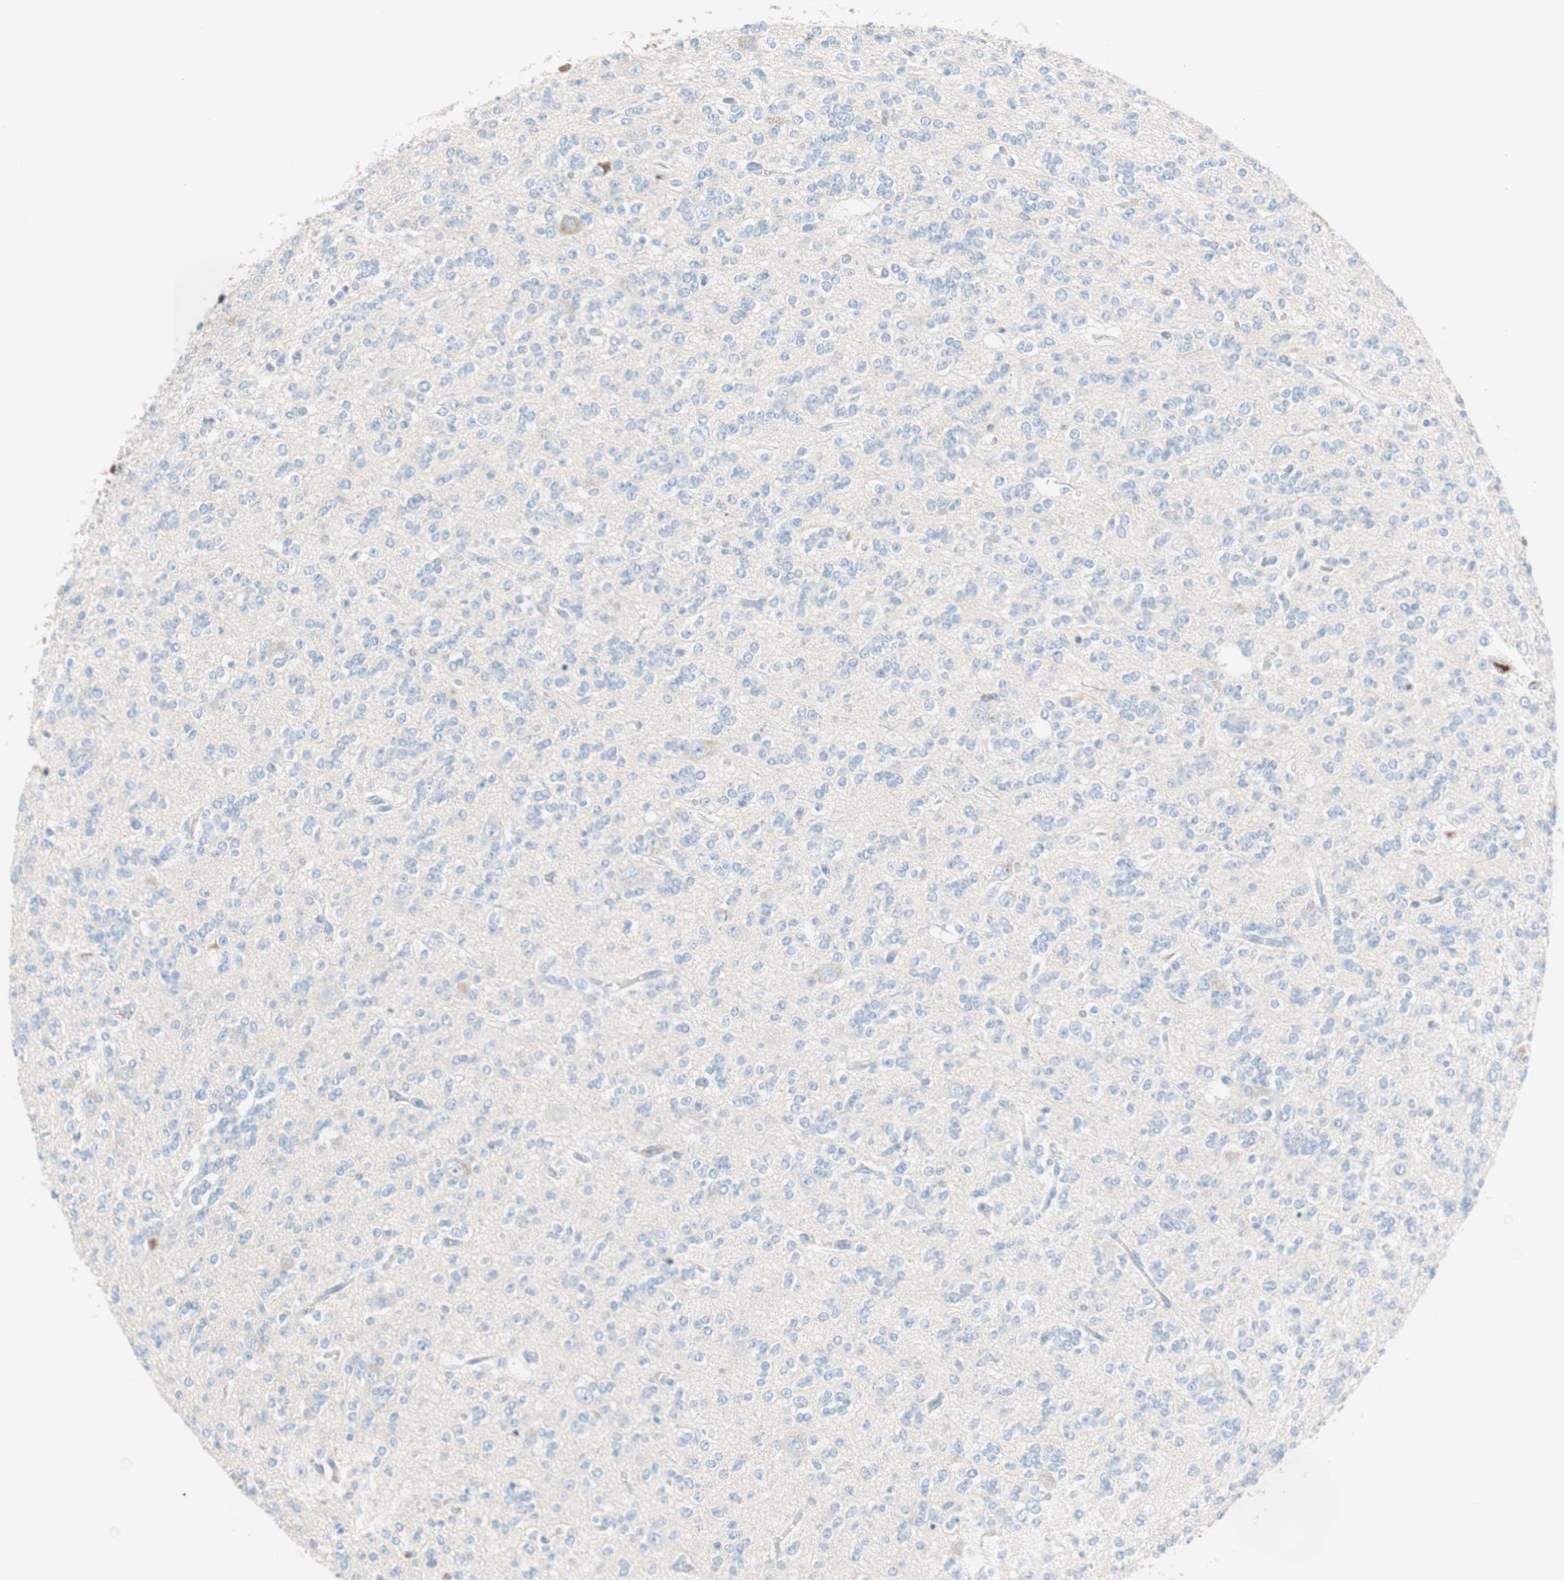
{"staining": {"intensity": "negative", "quantity": "none", "location": "none"}, "tissue": "glioma", "cell_type": "Tumor cells", "image_type": "cancer", "snomed": [{"axis": "morphology", "description": "Glioma, malignant, Low grade"}, {"axis": "topography", "description": "Brain"}], "caption": "Tumor cells show no significant expression in glioma. (Brightfield microscopy of DAB (3,3'-diaminobenzidine) immunohistochemistry at high magnification).", "gene": "RBP4", "patient": {"sex": "male", "age": 38}}